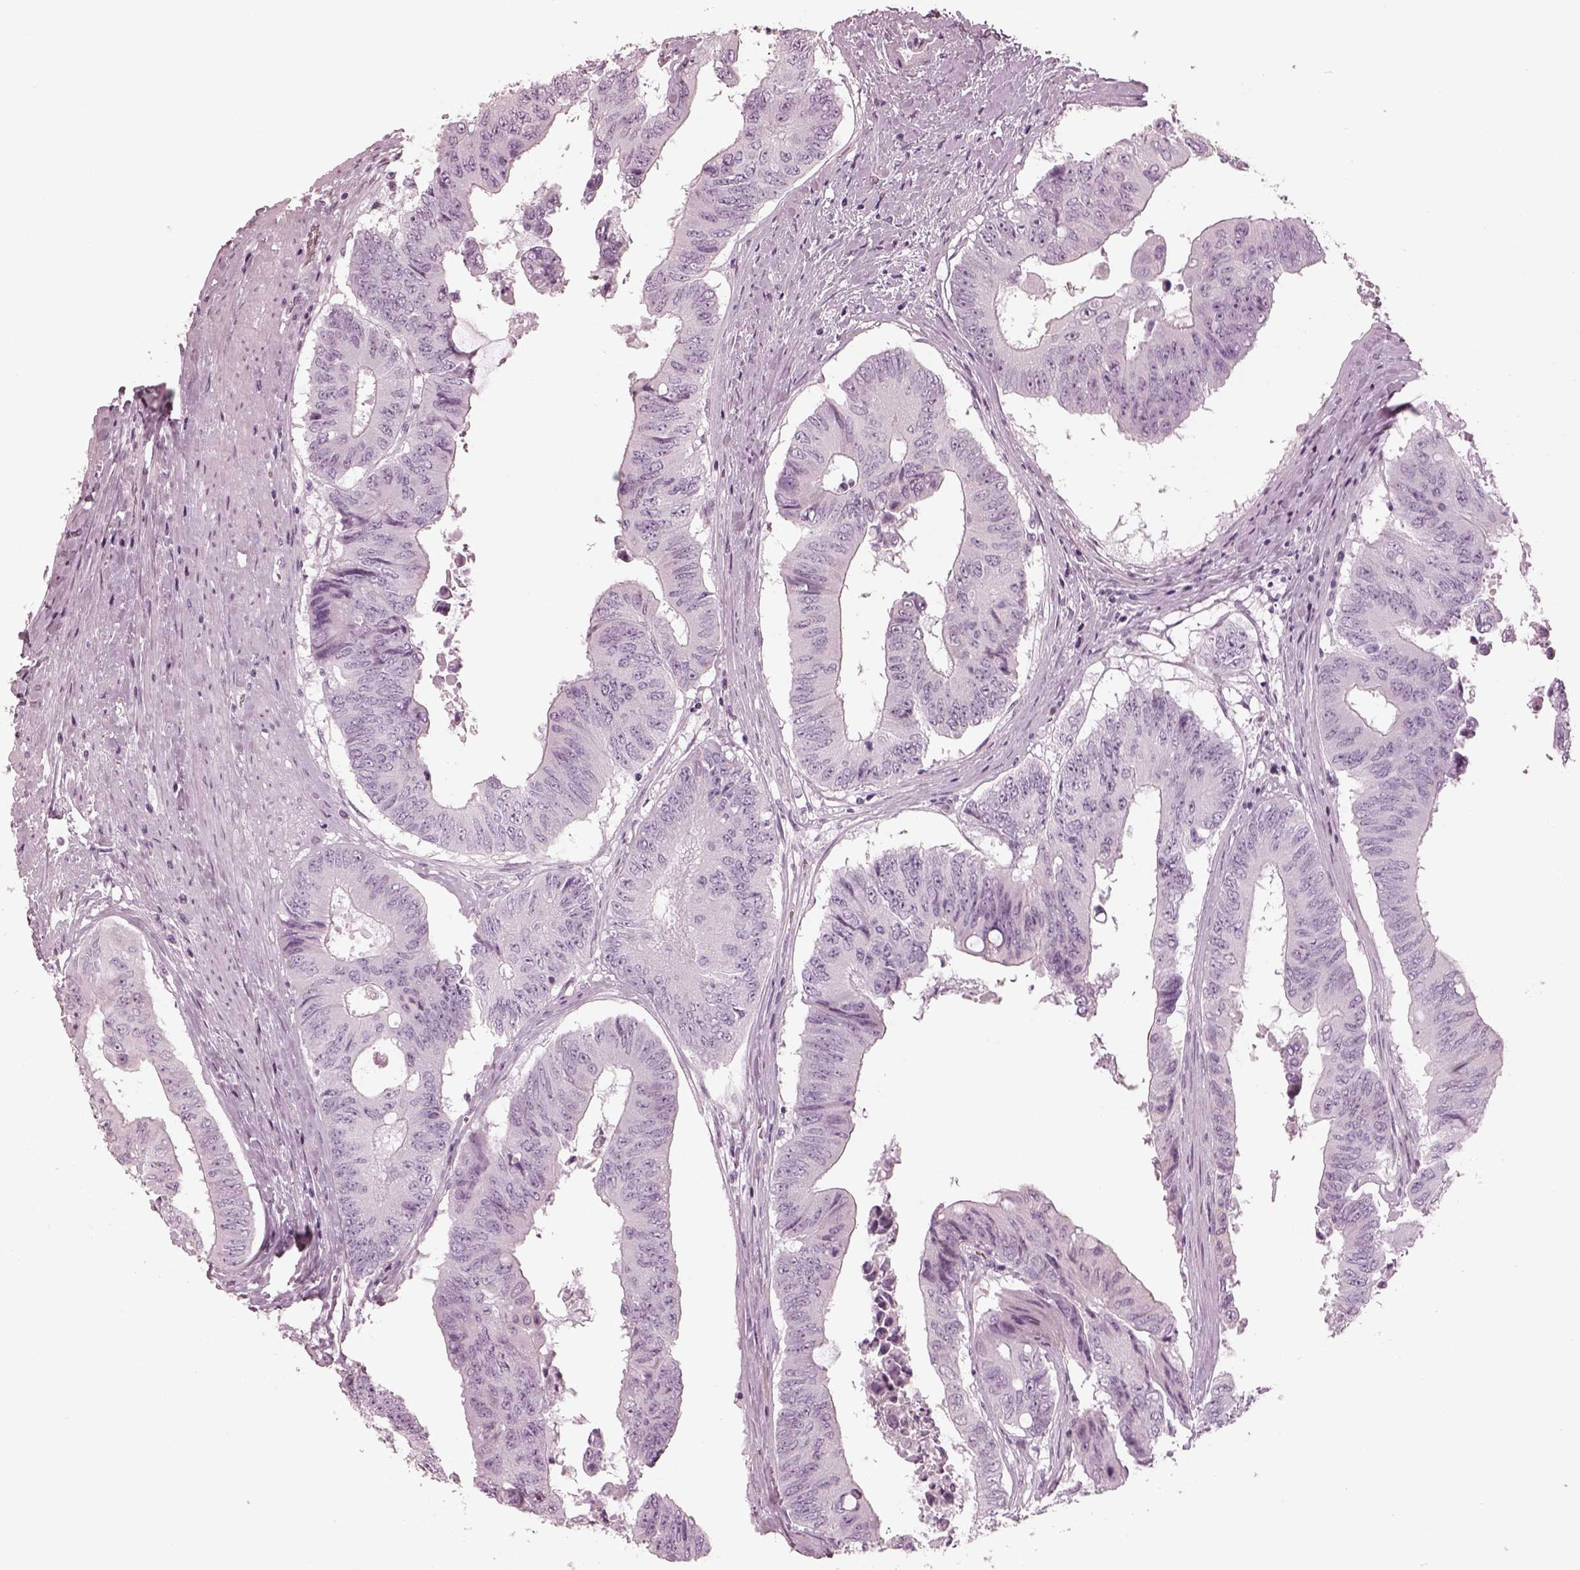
{"staining": {"intensity": "negative", "quantity": "none", "location": "none"}, "tissue": "colorectal cancer", "cell_type": "Tumor cells", "image_type": "cancer", "snomed": [{"axis": "morphology", "description": "Adenocarcinoma, NOS"}, {"axis": "topography", "description": "Rectum"}], "caption": "Immunohistochemical staining of adenocarcinoma (colorectal) demonstrates no significant expression in tumor cells.", "gene": "OPN4", "patient": {"sex": "male", "age": 59}}